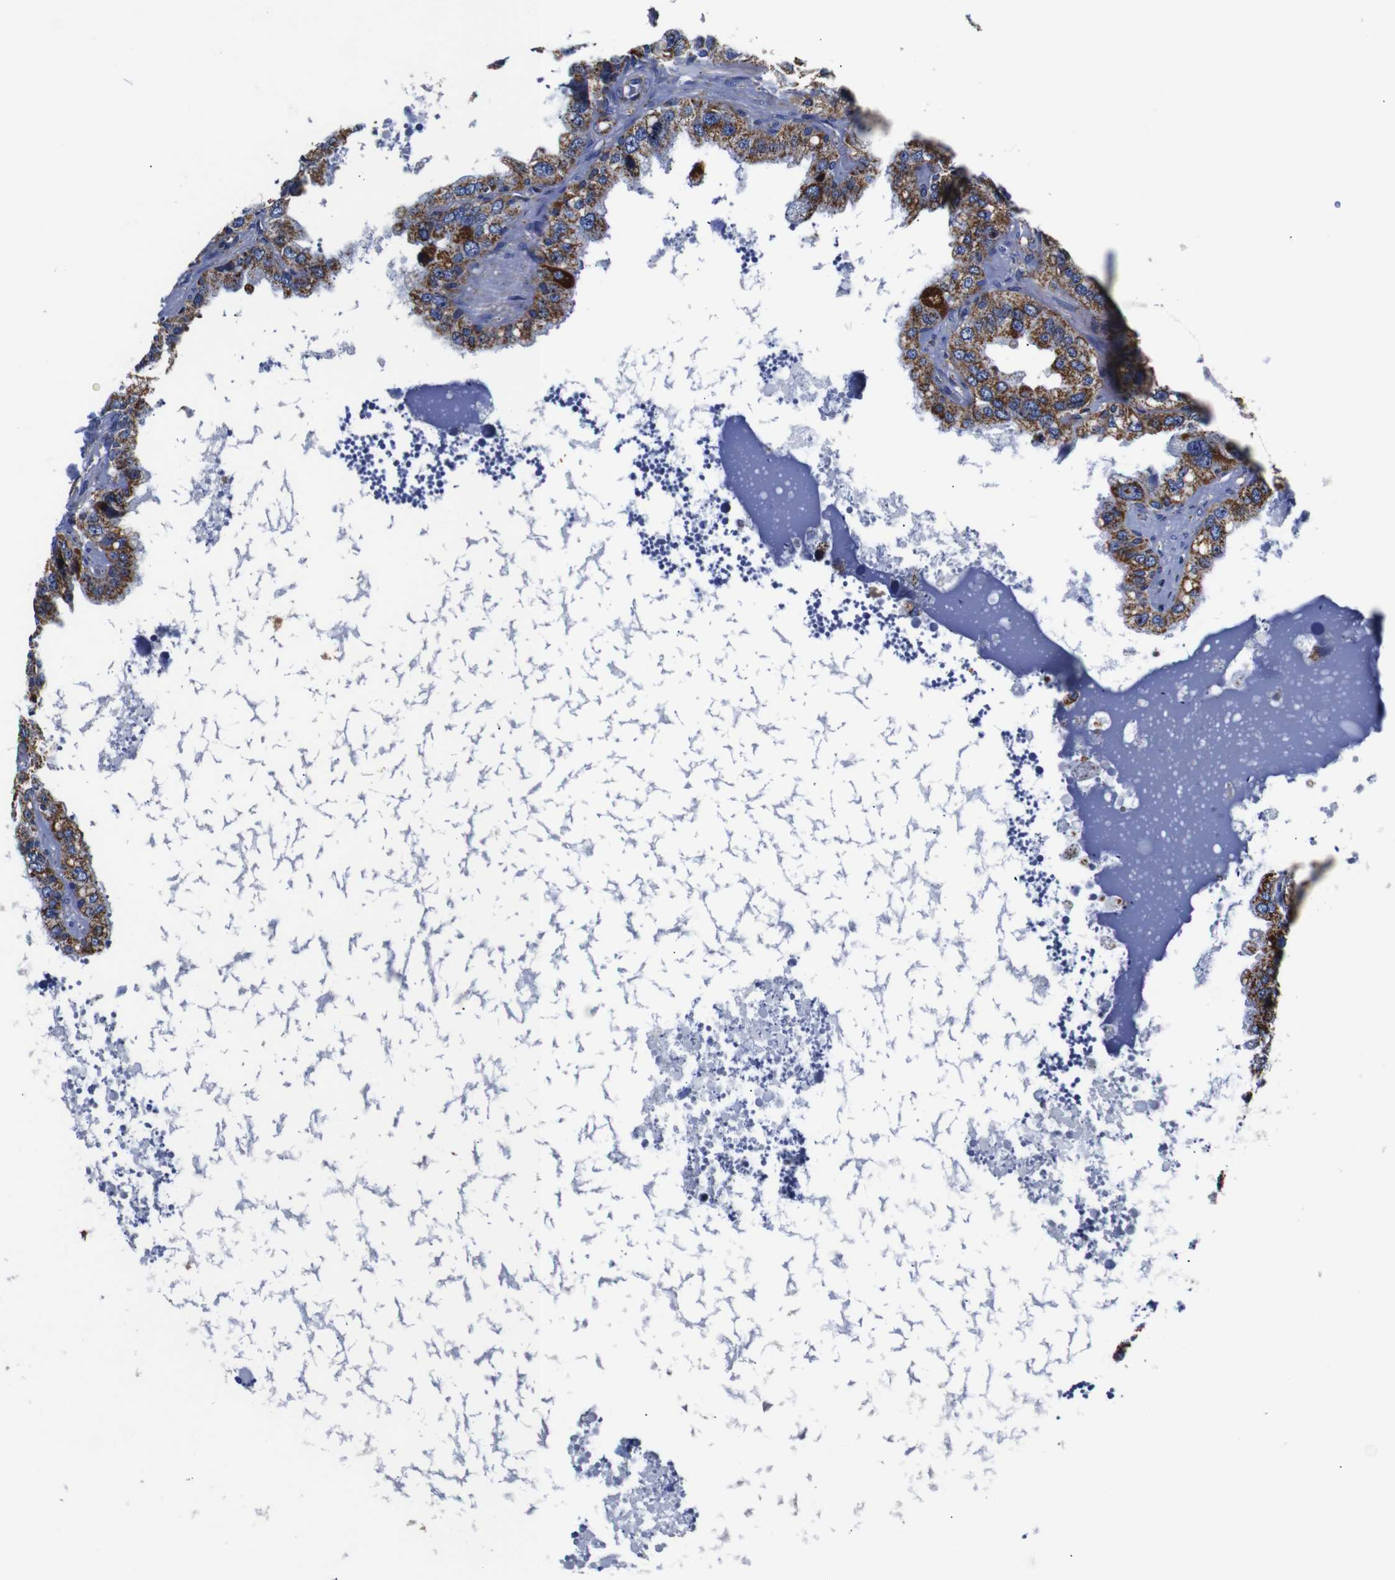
{"staining": {"intensity": "strong", "quantity": ">75%", "location": "cytoplasmic/membranous"}, "tissue": "seminal vesicle", "cell_type": "Glandular cells", "image_type": "normal", "snomed": [{"axis": "morphology", "description": "Normal tissue, NOS"}, {"axis": "topography", "description": "Seminal veicle"}], "caption": "High-power microscopy captured an IHC micrograph of benign seminal vesicle, revealing strong cytoplasmic/membranous expression in about >75% of glandular cells.", "gene": "FKBP9", "patient": {"sex": "male", "age": 68}}